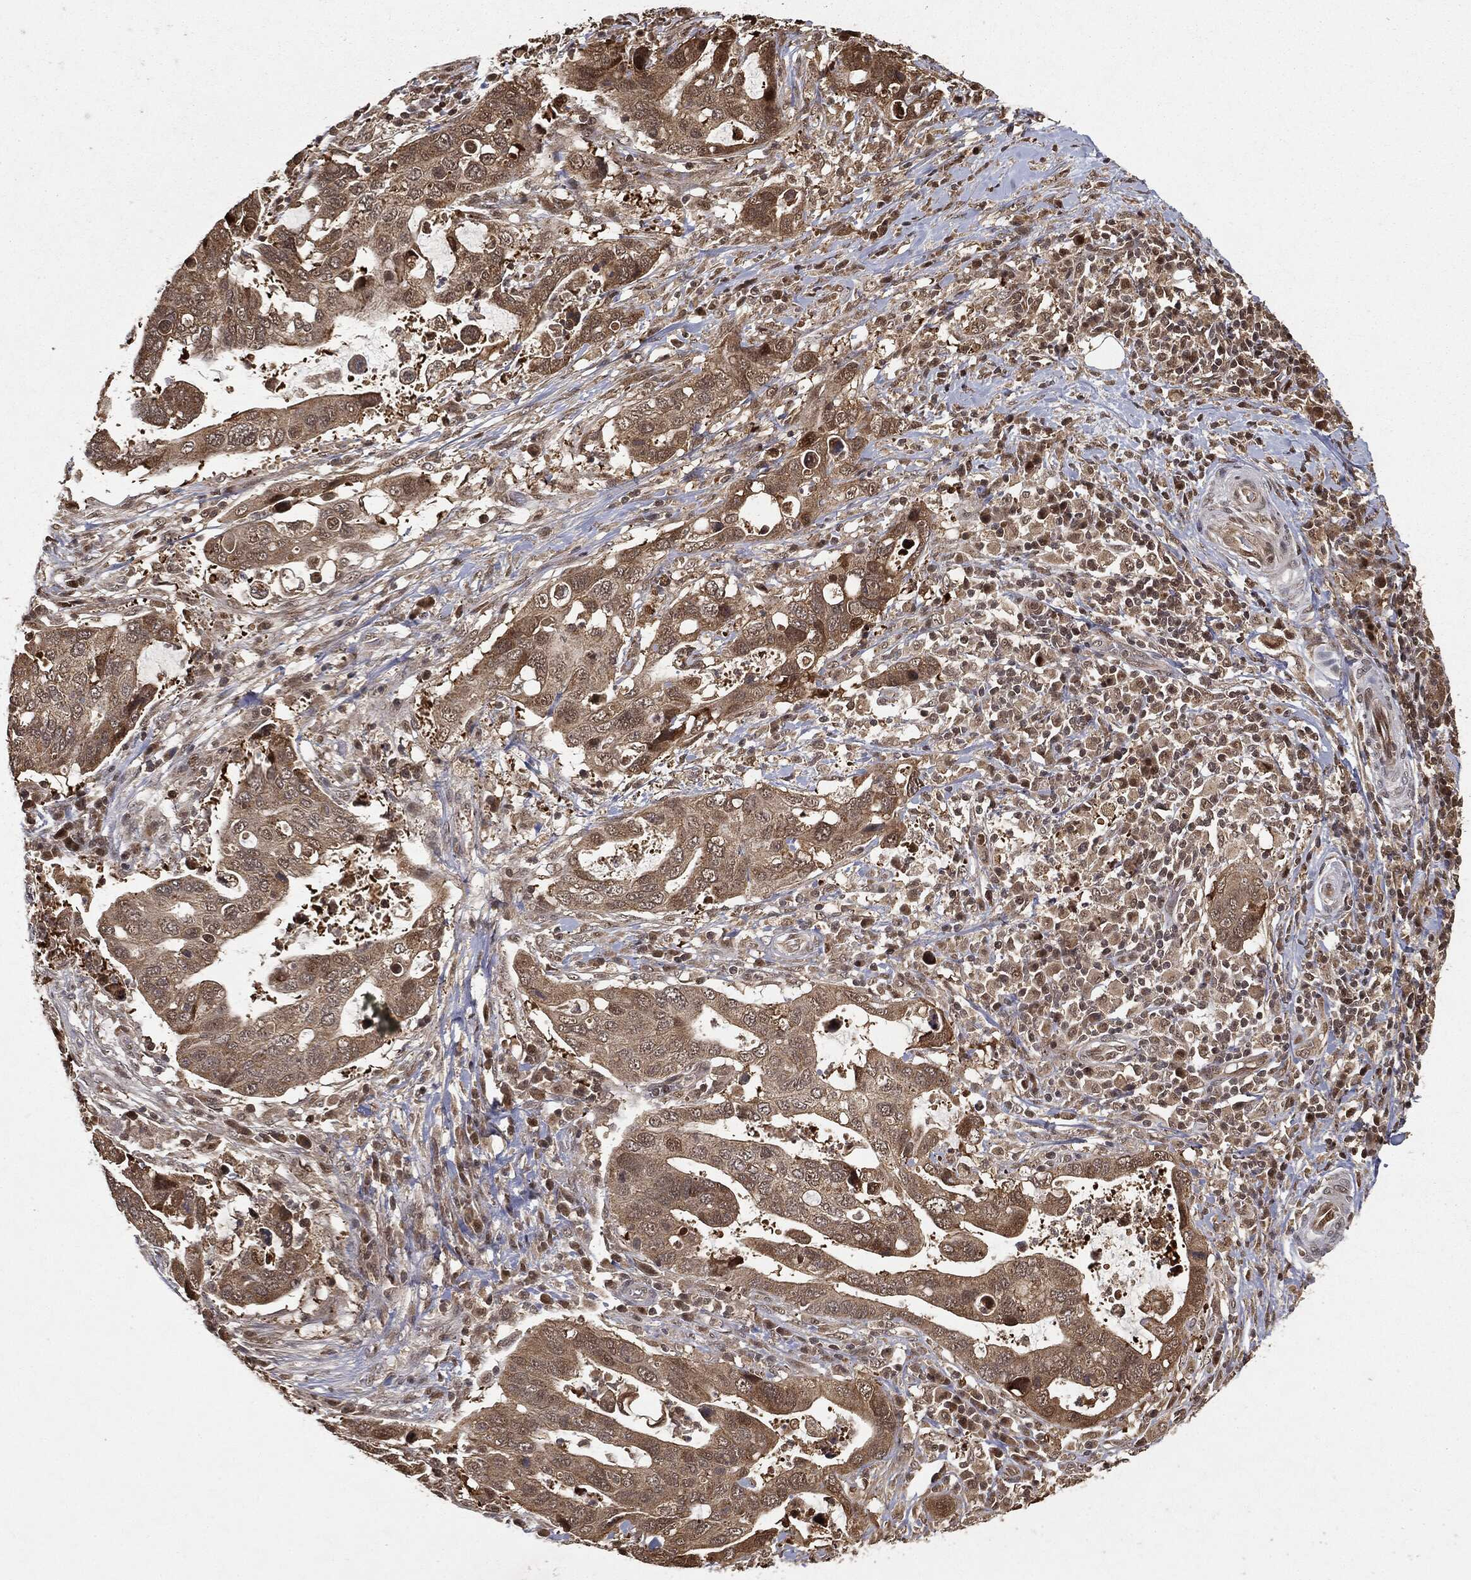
{"staining": {"intensity": "moderate", "quantity": ">75%", "location": "cytoplasmic/membranous"}, "tissue": "stomach cancer", "cell_type": "Tumor cells", "image_type": "cancer", "snomed": [{"axis": "morphology", "description": "Adenocarcinoma, NOS"}, {"axis": "topography", "description": "Stomach"}], "caption": "Stomach cancer was stained to show a protein in brown. There is medium levels of moderate cytoplasmic/membranous positivity in approximately >75% of tumor cells. (Brightfield microscopy of DAB IHC at high magnification).", "gene": "ZNHIT6", "patient": {"sex": "male", "age": 54}}